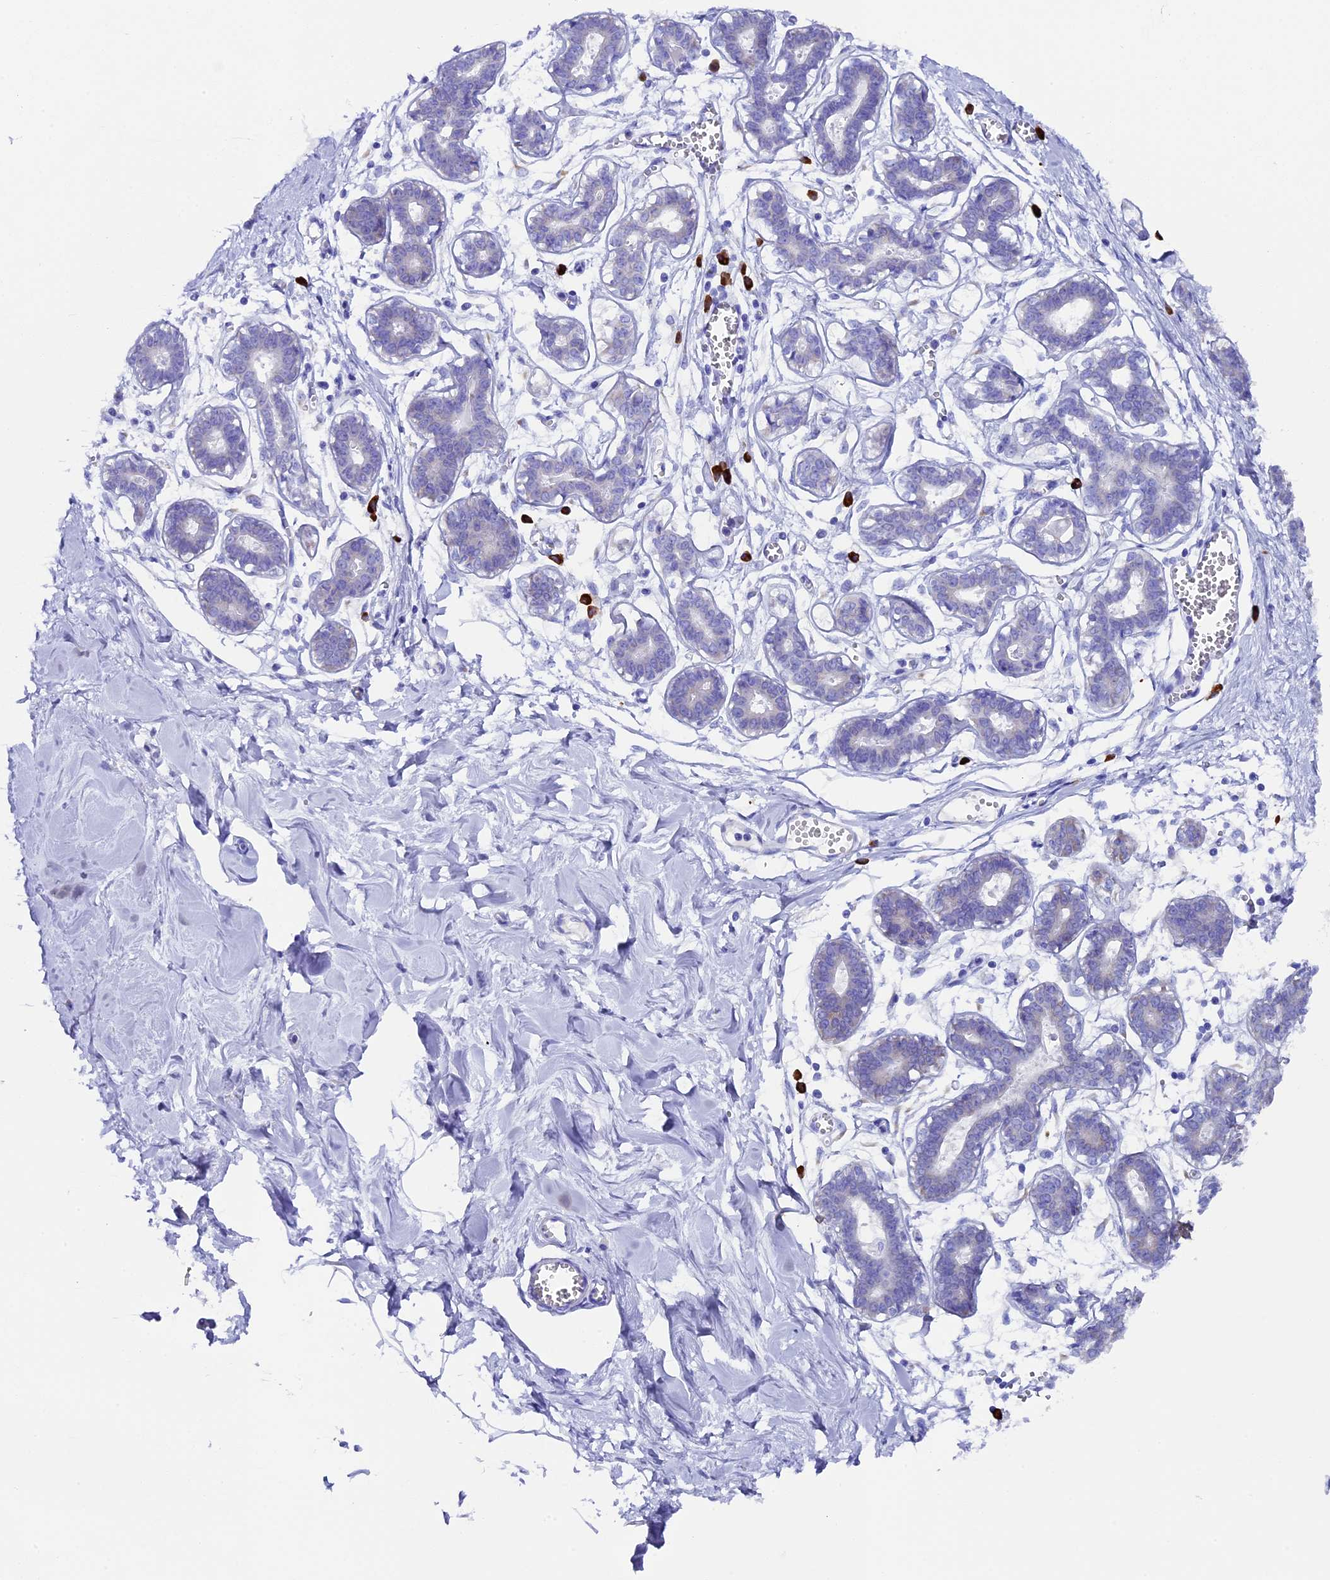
{"staining": {"intensity": "negative", "quantity": "none", "location": "none"}, "tissue": "breast", "cell_type": "Adipocytes", "image_type": "normal", "snomed": [{"axis": "morphology", "description": "Normal tissue, NOS"}, {"axis": "topography", "description": "Breast"}], "caption": "Immunohistochemical staining of normal breast exhibits no significant expression in adipocytes. (Stains: DAB (3,3'-diaminobenzidine) immunohistochemistry (IHC) with hematoxylin counter stain, Microscopy: brightfield microscopy at high magnification).", "gene": "FKBP11", "patient": {"sex": "female", "age": 27}}